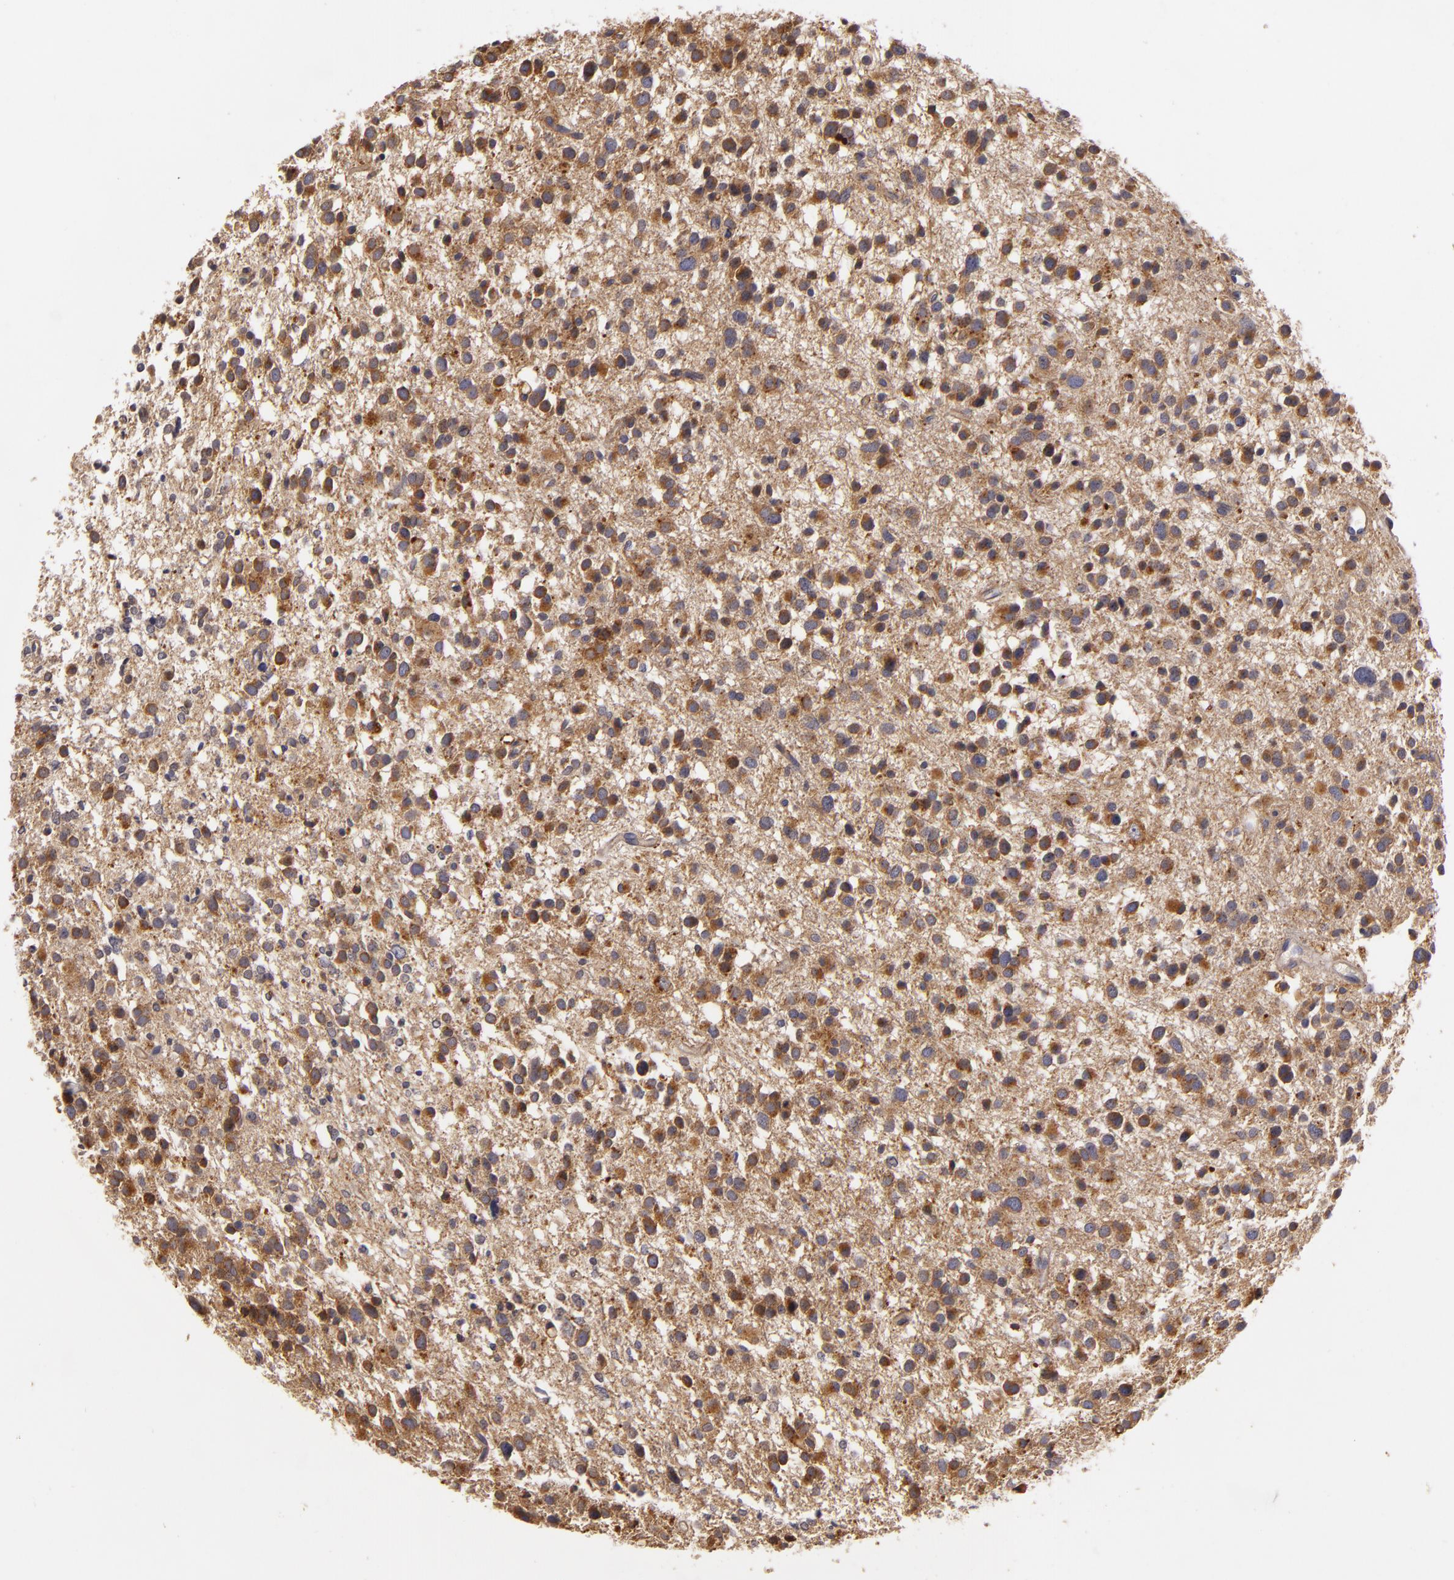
{"staining": {"intensity": "moderate", "quantity": ">75%", "location": "cytoplasmic/membranous"}, "tissue": "glioma", "cell_type": "Tumor cells", "image_type": "cancer", "snomed": [{"axis": "morphology", "description": "Glioma, malignant, Low grade"}, {"axis": "topography", "description": "Brain"}], "caption": "This is a histology image of IHC staining of low-grade glioma (malignant), which shows moderate expression in the cytoplasmic/membranous of tumor cells.", "gene": "TOM1", "patient": {"sex": "female", "age": 36}}